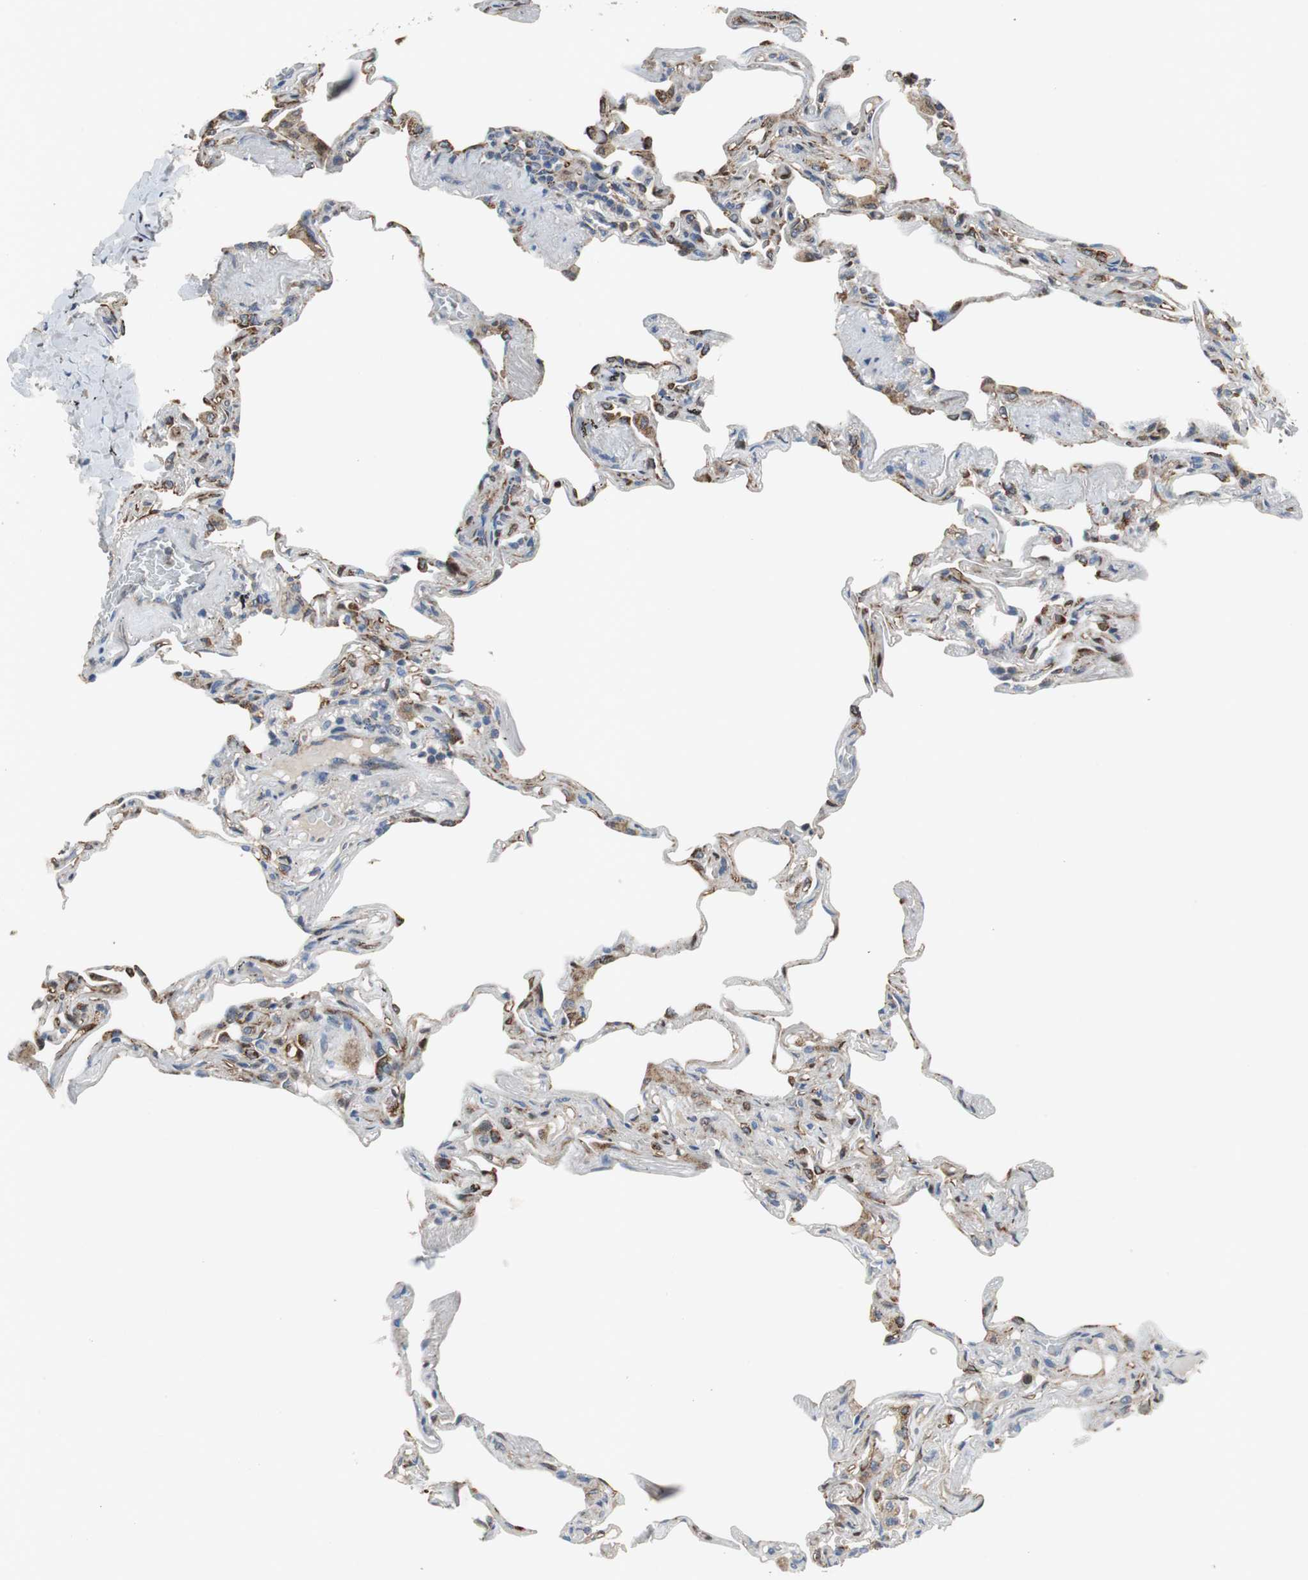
{"staining": {"intensity": "strong", "quantity": "25%-75%", "location": "cytoplasmic/membranous,nuclear"}, "tissue": "lung", "cell_type": "Alveolar cells", "image_type": "normal", "snomed": [{"axis": "morphology", "description": "Normal tissue, NOS"}, {"axis": "morphology", "description": "Inflammation, NOS"}, {"axis": "topography", "description": "Lung"}], "caption": "Lung stained with a brown dye displays strong cytoplasmic/membranous,nuclear positive positivity in approximately 25%-75% of alveolar cells.", "gene": "PI4KB", "patient": {"sex": "male", "age": 69}}